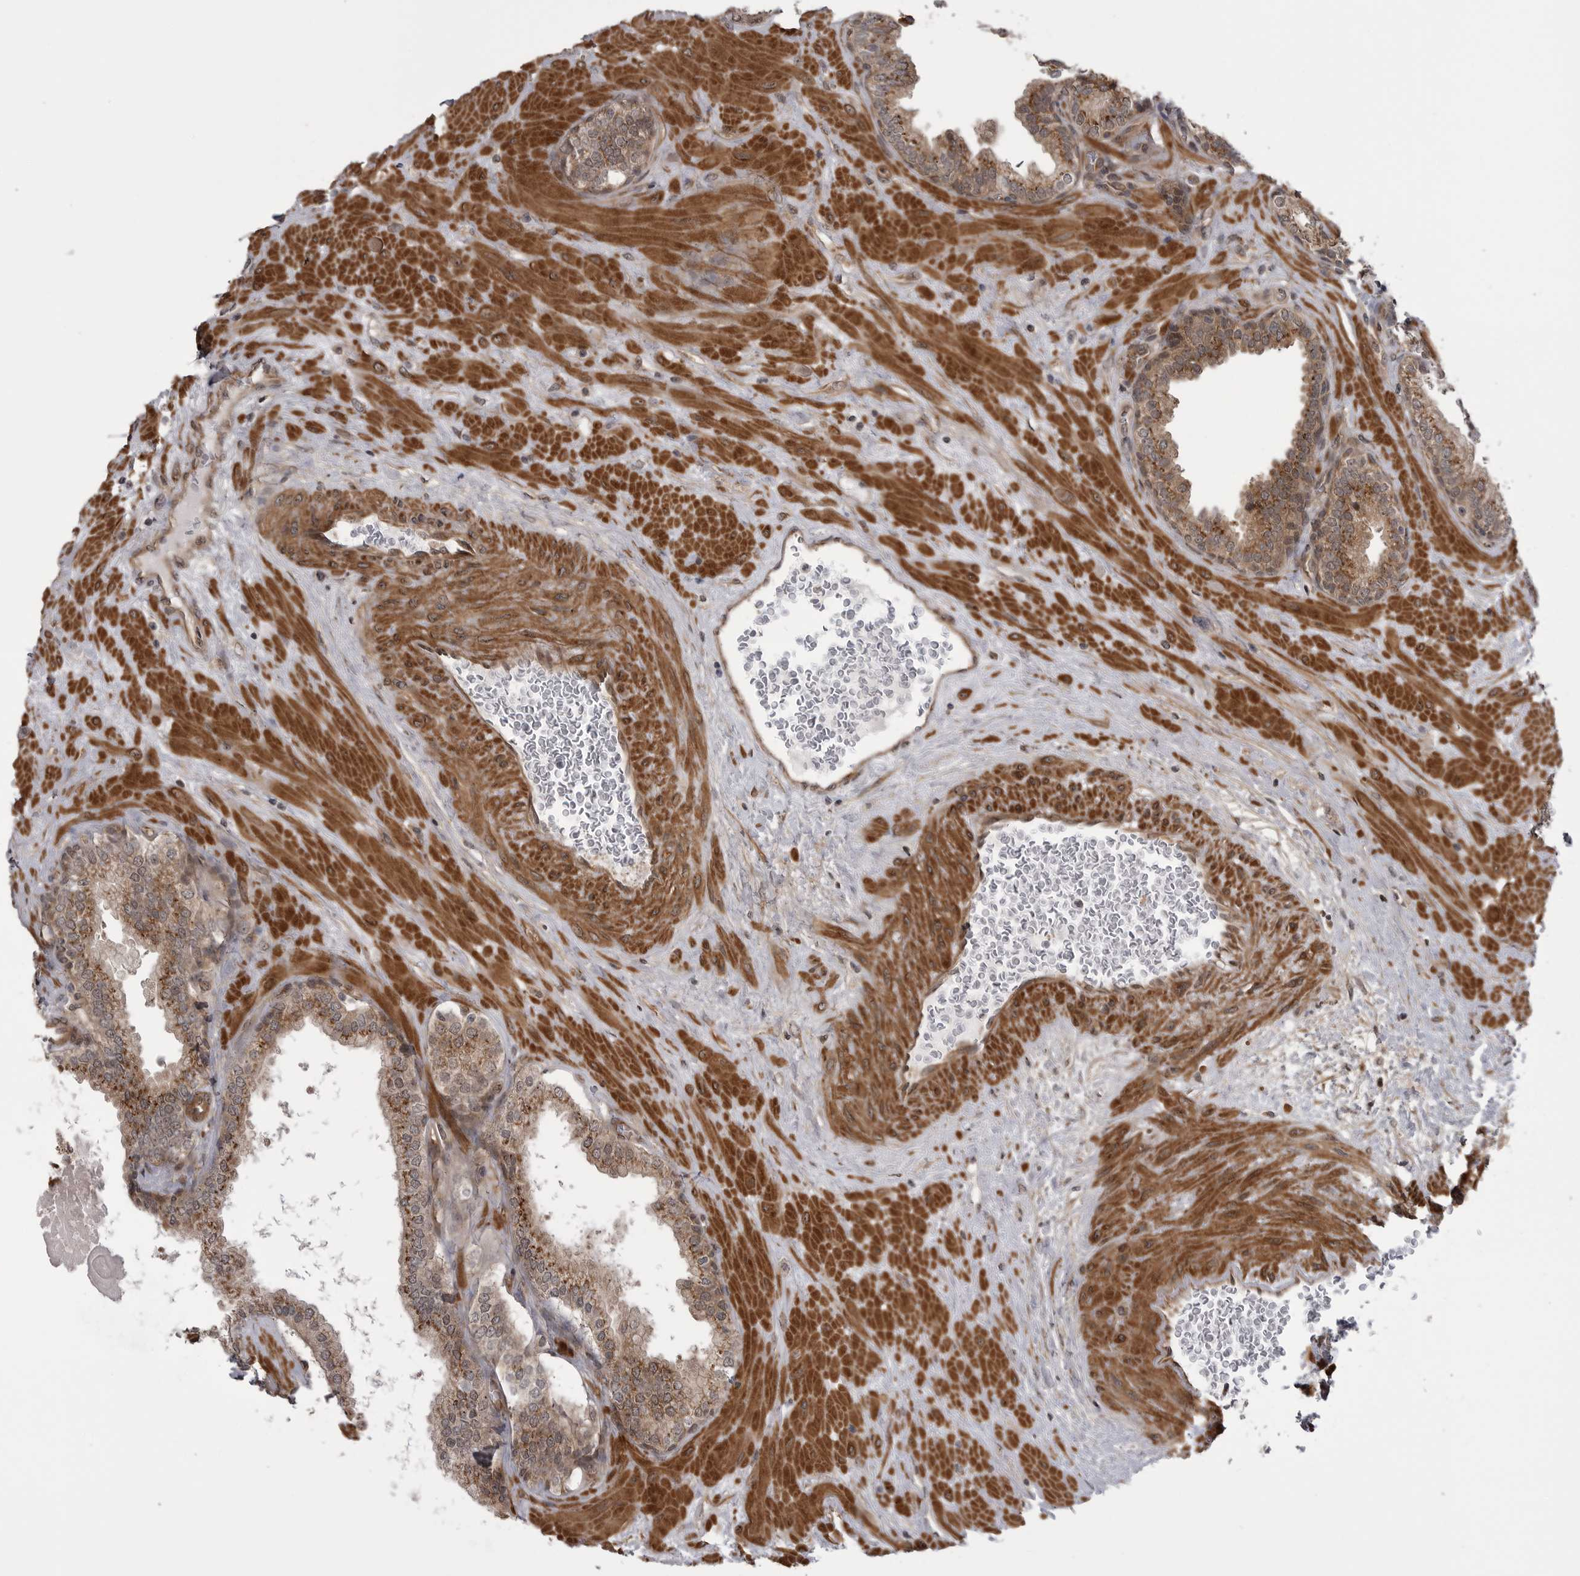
{"staining": {"intensity": "moderate", "quantity": ">75%", "location": "cytoplasmic/membranous"}, "tissue": "prostate", "cell_type": "Glandular cells", "image_type": "normal", "snomed": [{"axis": "morphology", "description": "Normal tissue, NOS"}, {"axis": "topography", "description": "Prostate"}], "caption": "Prostate stained with DAB immunohistochemistry exhibits medium levels of moderate cytoplasmic/membranous staining in approximately >75% of glandular cells. The staining was performed using DAB (3,3'-diaminobenzidine), with brown indicating positive protein expression. Nuclei are stained blue with hematoxylin.", "gene": "PDCL", "patient": {"sex": "male", "age": 51}}